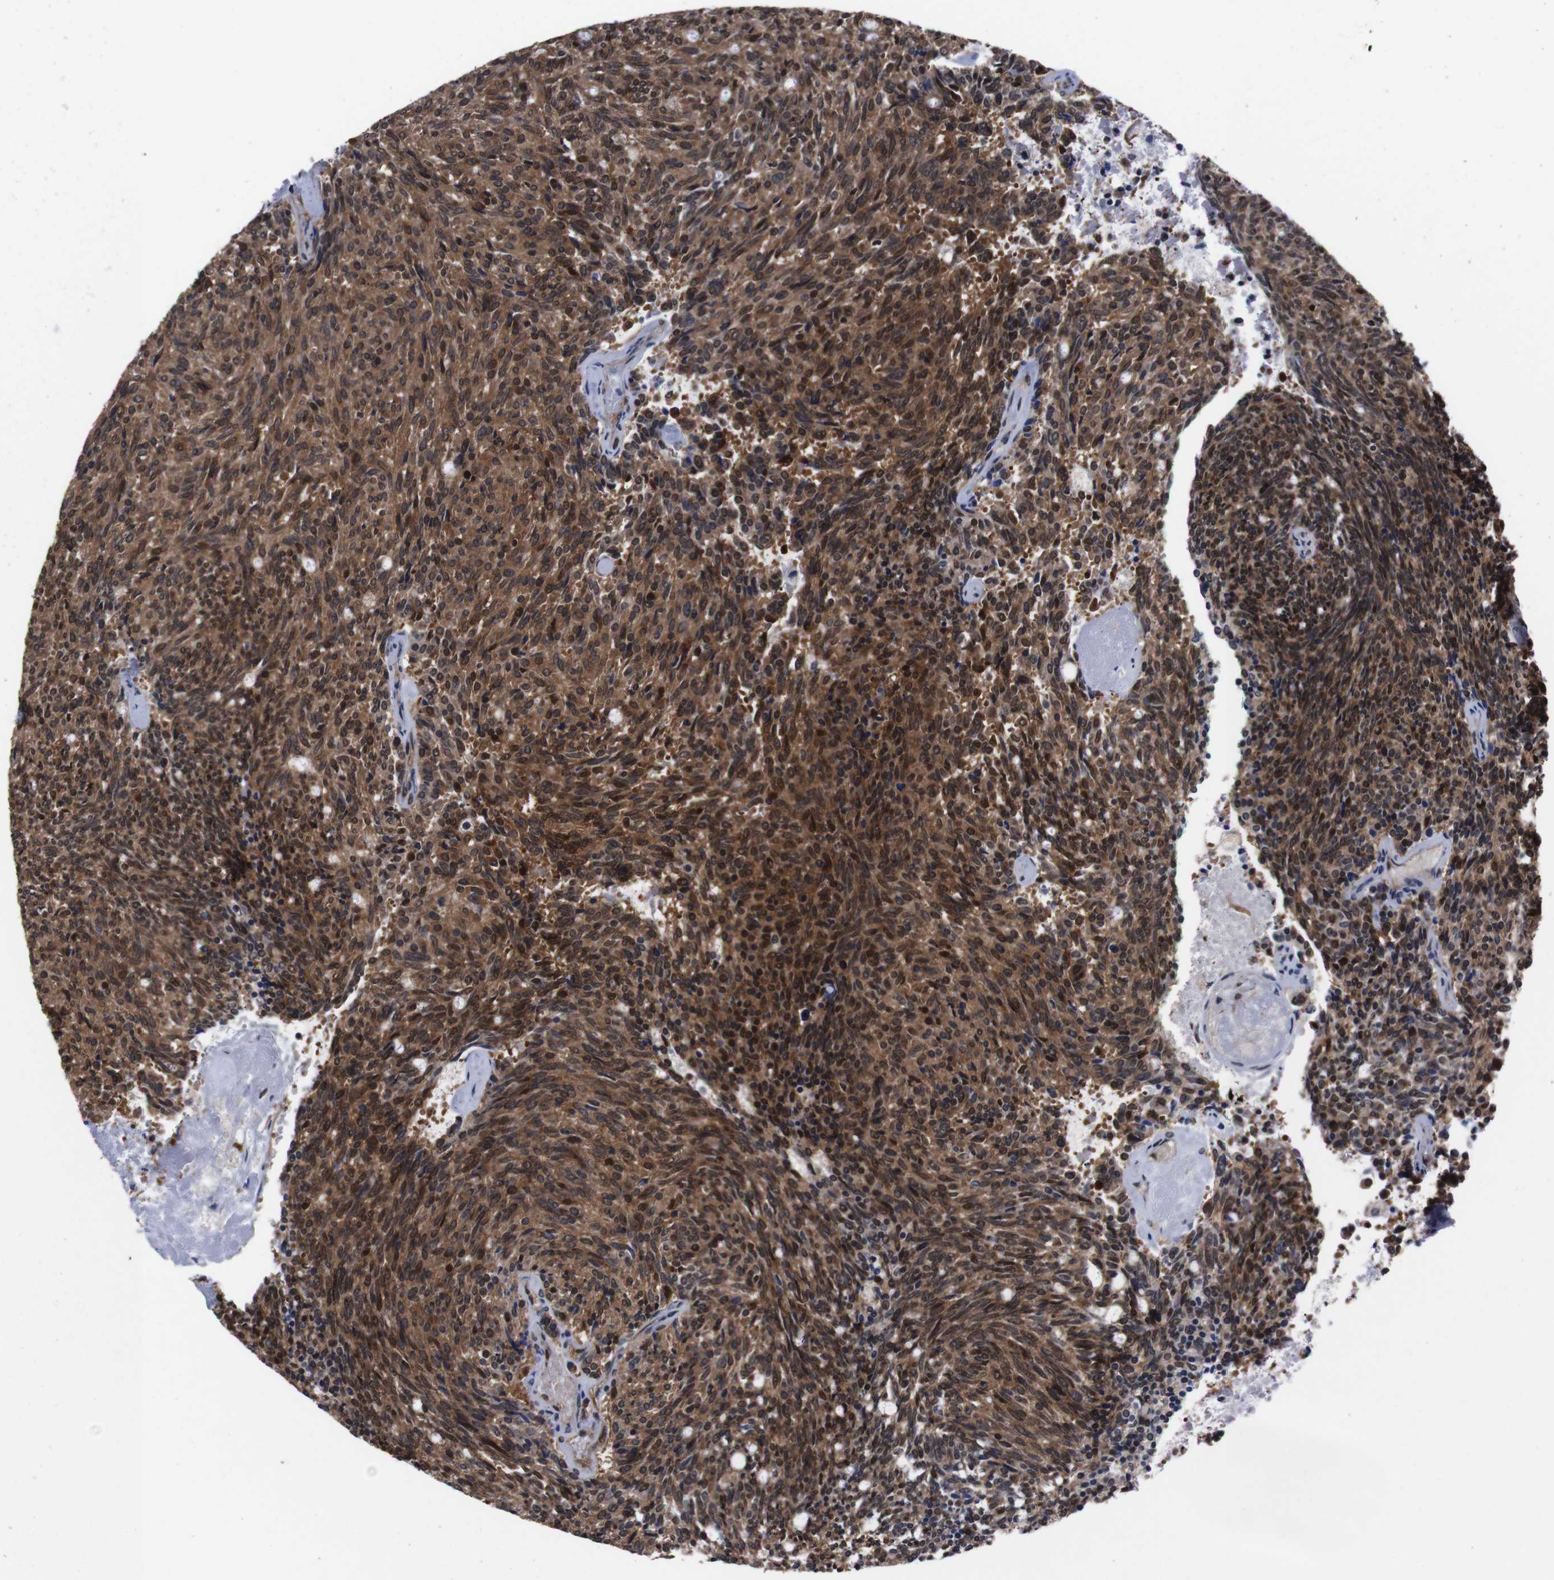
{"staining": {"intensity": "strong", "quantity": ">75%", "location": "cytoplasmic/membranous,nuclear"}, "tissue": "carcinoid", "cell_type": "Tumor cells", "image_type": "cancer", "snomed": [{"axis": "morphology", "description": "Carcinoid, malignant, NOS"}, {"axis": "topography", "description": "Pancreas"}], "caption": "Strong cytoplasmic/membranous and nuclear protein positivity is seen in approximately >75% of tumor cells in carcinoid (malignant).", "gene": "UBQLN2", "patient": {"sex": "female", "age": 54}}